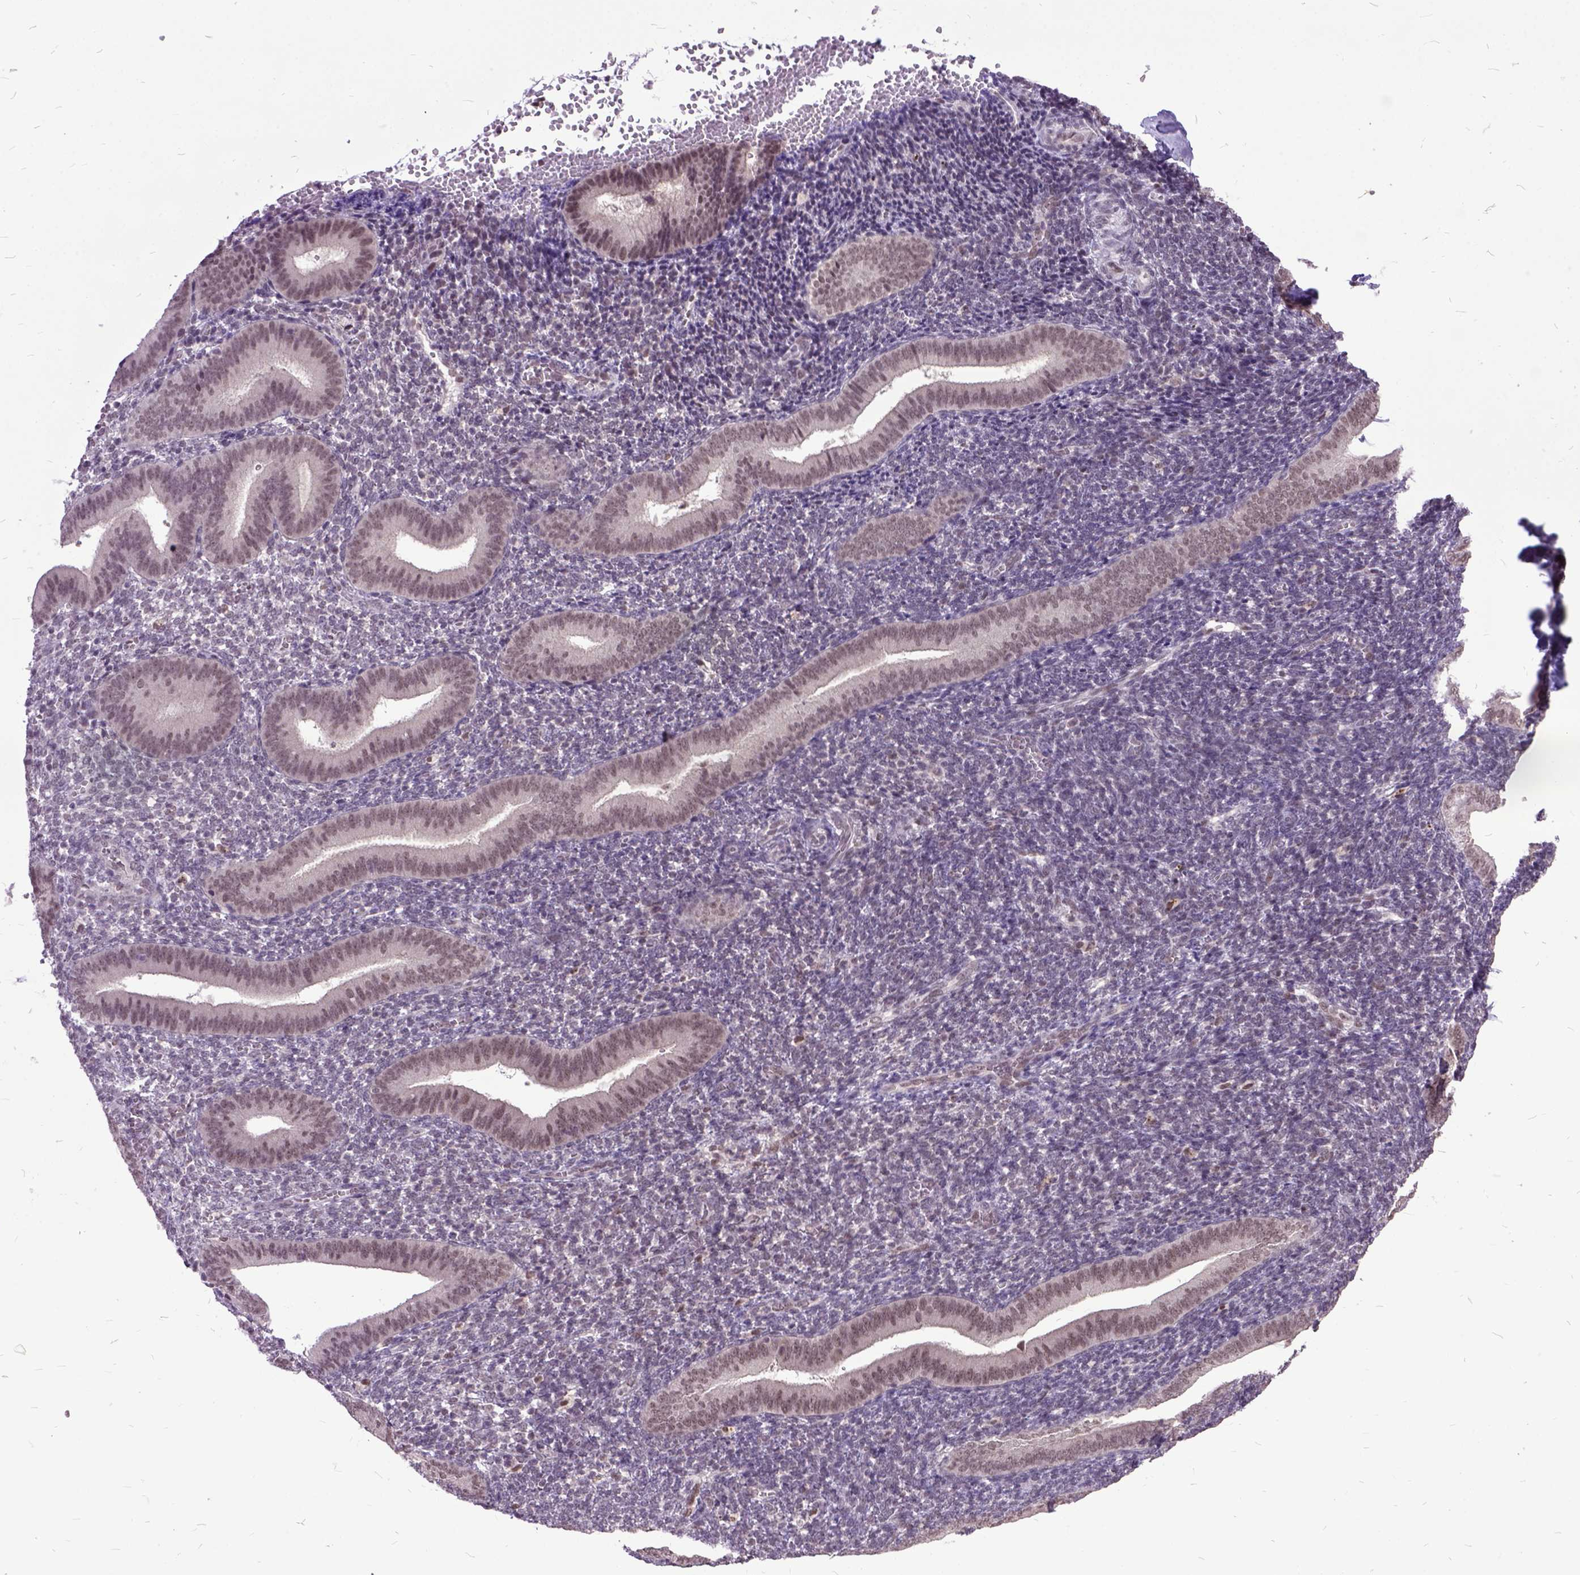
{"staining": {"intensity": "negative", "quantity": "none", "location": "none"}, "tissue": "endometrium", "cell_type": "Cells in endometrial stroma", "image_type": "normal", "snomed": [{"axis": "morphology", "description": "Normal tissue, NOS"}, {"axis": "topography", "description": "Endometrium"}], "caption": "IHC histopathology image of benign human endometrium stained for a protein (brown), which demonstrates no positivity in cells in endometrial stroma. Brightfield microscopy of immunohistochemistry (IHC) stained with DAB (3,3'-diaminobenzidine) (brown) and hematoxylin (blue), captured at high magnification.", "gene": "ORC5", "patient": {"sex": "female", "age": 25}}